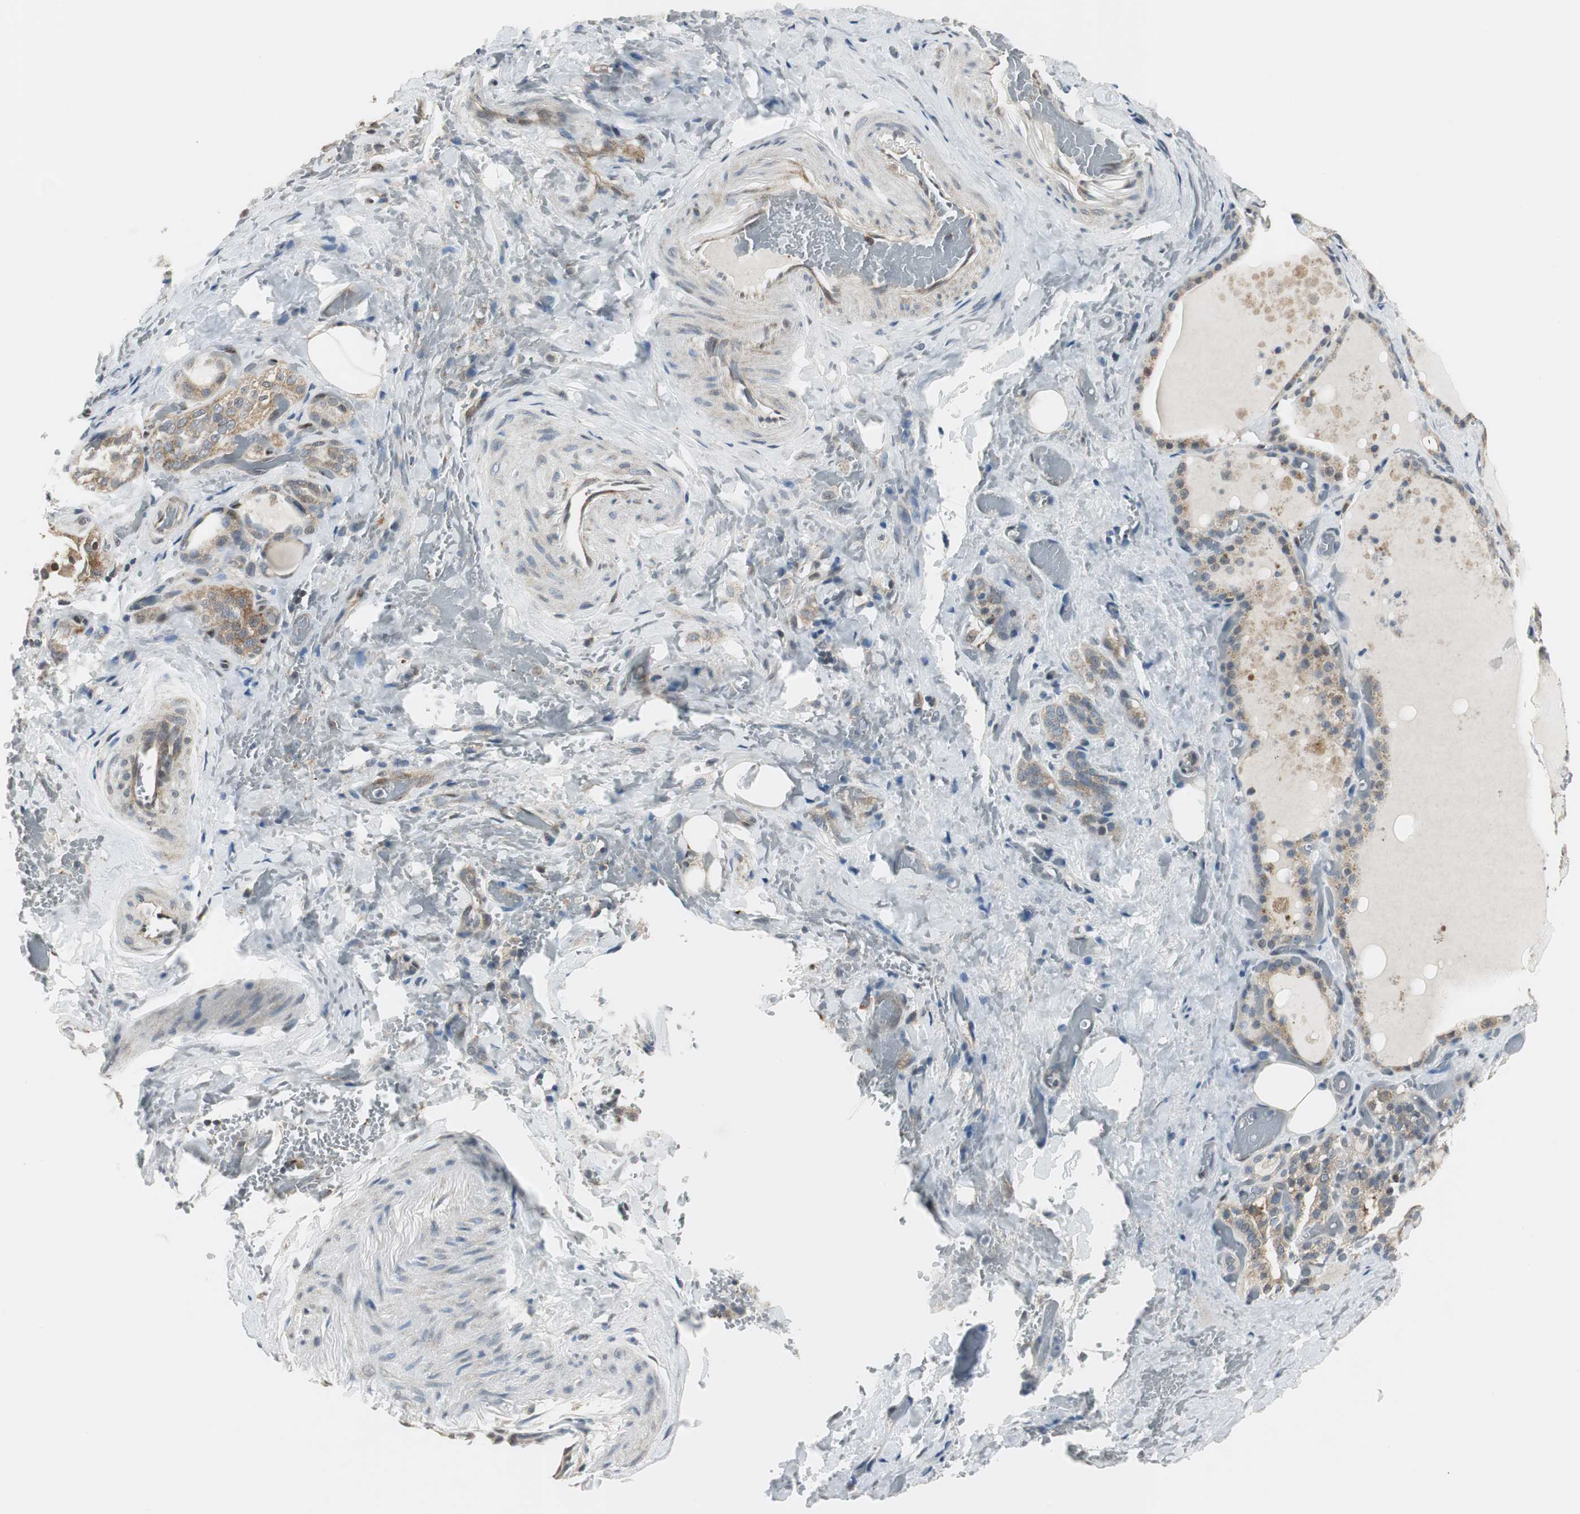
{"staining": {"intensity": "moderate", "quantity": ">75%", "location": "cytoplasmic/membranous"}, "tissue": "thyroid gland", "cell_type": "Glandular cells", "image_type": "normal", "snomed": [{"axis": "morphology", "description": "Normal tissue, NOS"}, {"axis": "topography", "description": "Thyroid gland"}], "caption": "Thyroid gland stained with immunohistochemistry exhibits moderate cytoplasmic/membranous expression in about >75% of glandular cells.", "gene": "CCT5", "patient": {"sex": "male", "age": 61}}